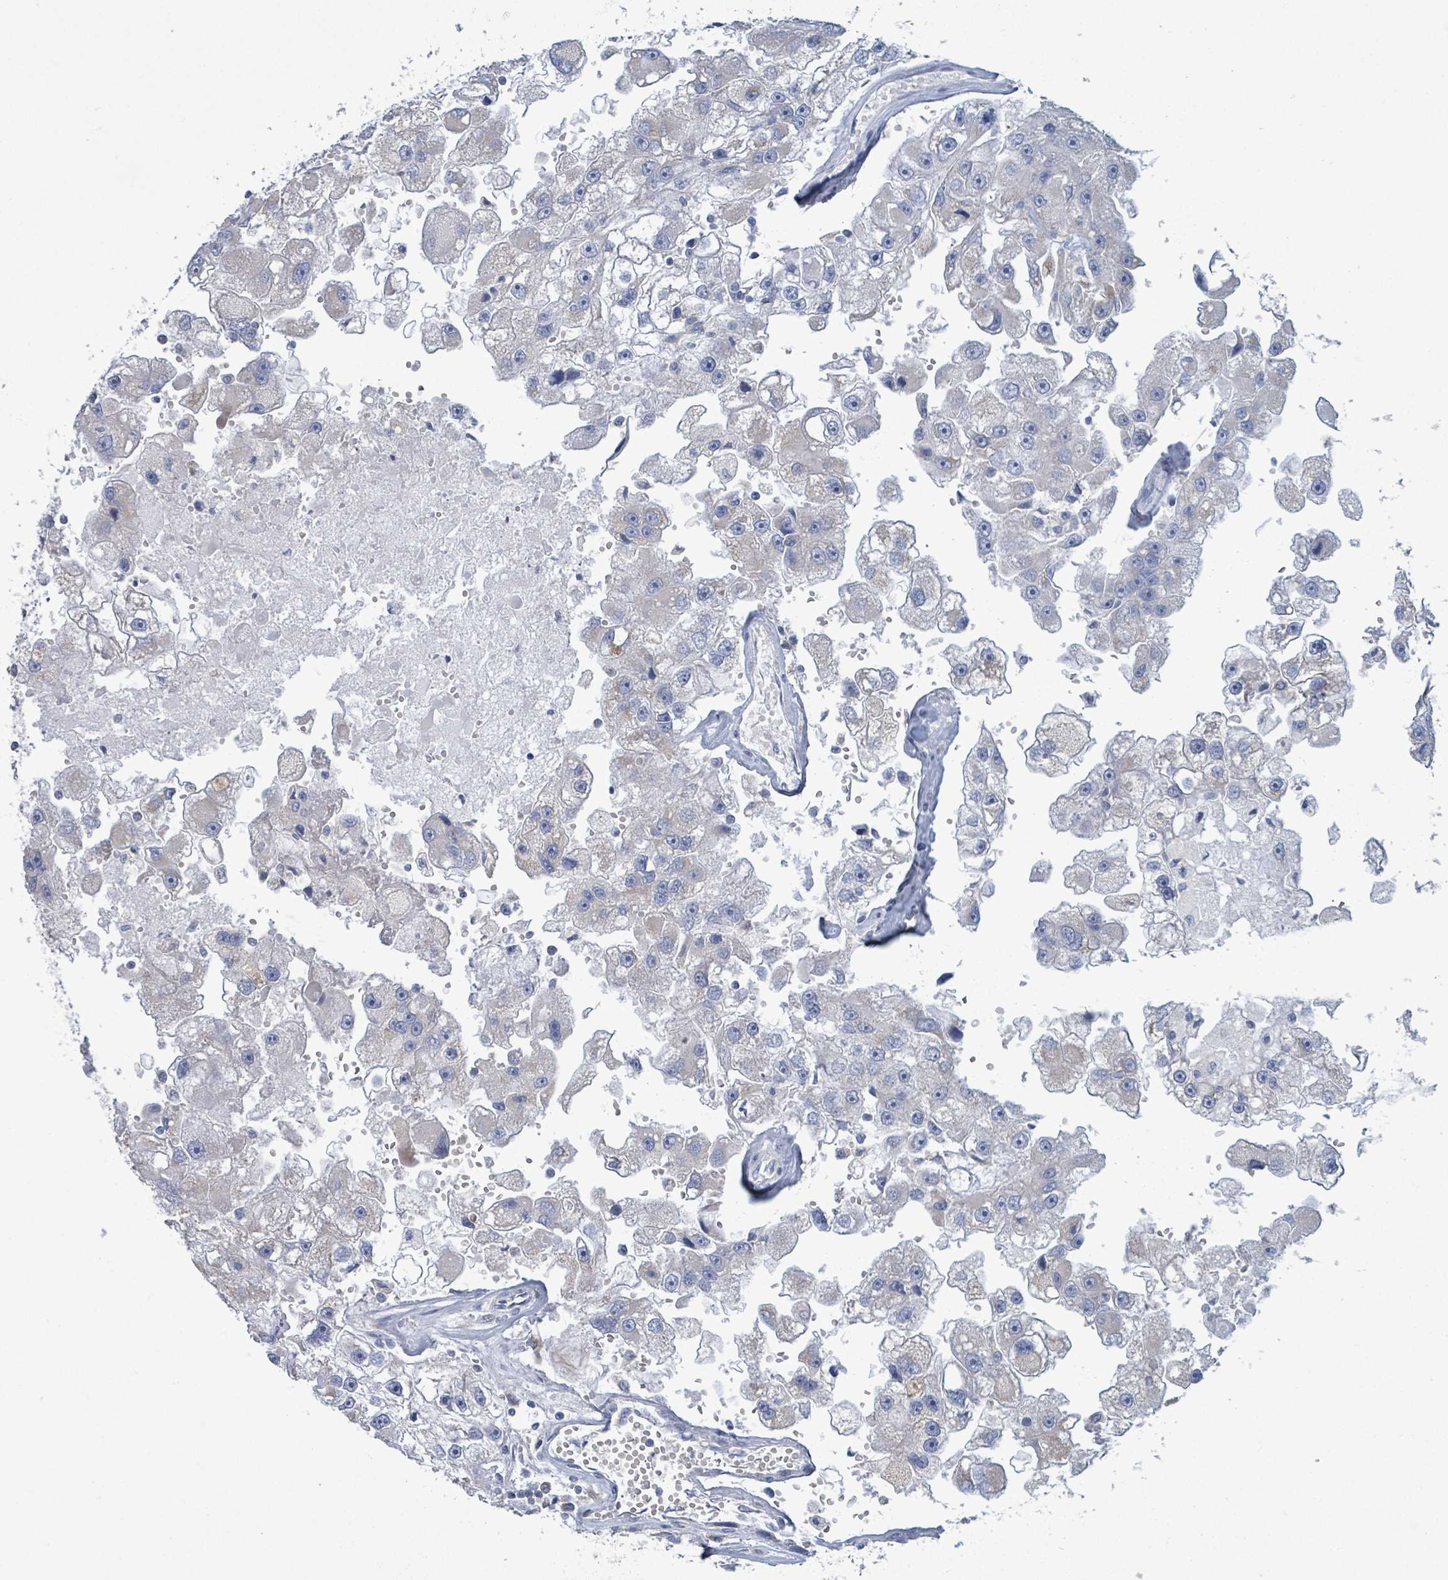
{"staining": {"intensity": "negative", "quantity": "none", "location": "none"}, "tissue": "renal cancer", "cell_type": "Tumor cells", "image_type": "cancer", "snomed": [{"axis": "morphology", "description": "Adenocarcinoma, NOS"}, {"axis": "topography", "description": "Kidney"}], "caption": "Human renal cancer (adenocarcinoma) stained for a protein using IHC demonstrates no positivity in tumor cells.", "gene": "AKR1C4", "patient": {"sex": "male", "age": 63}}